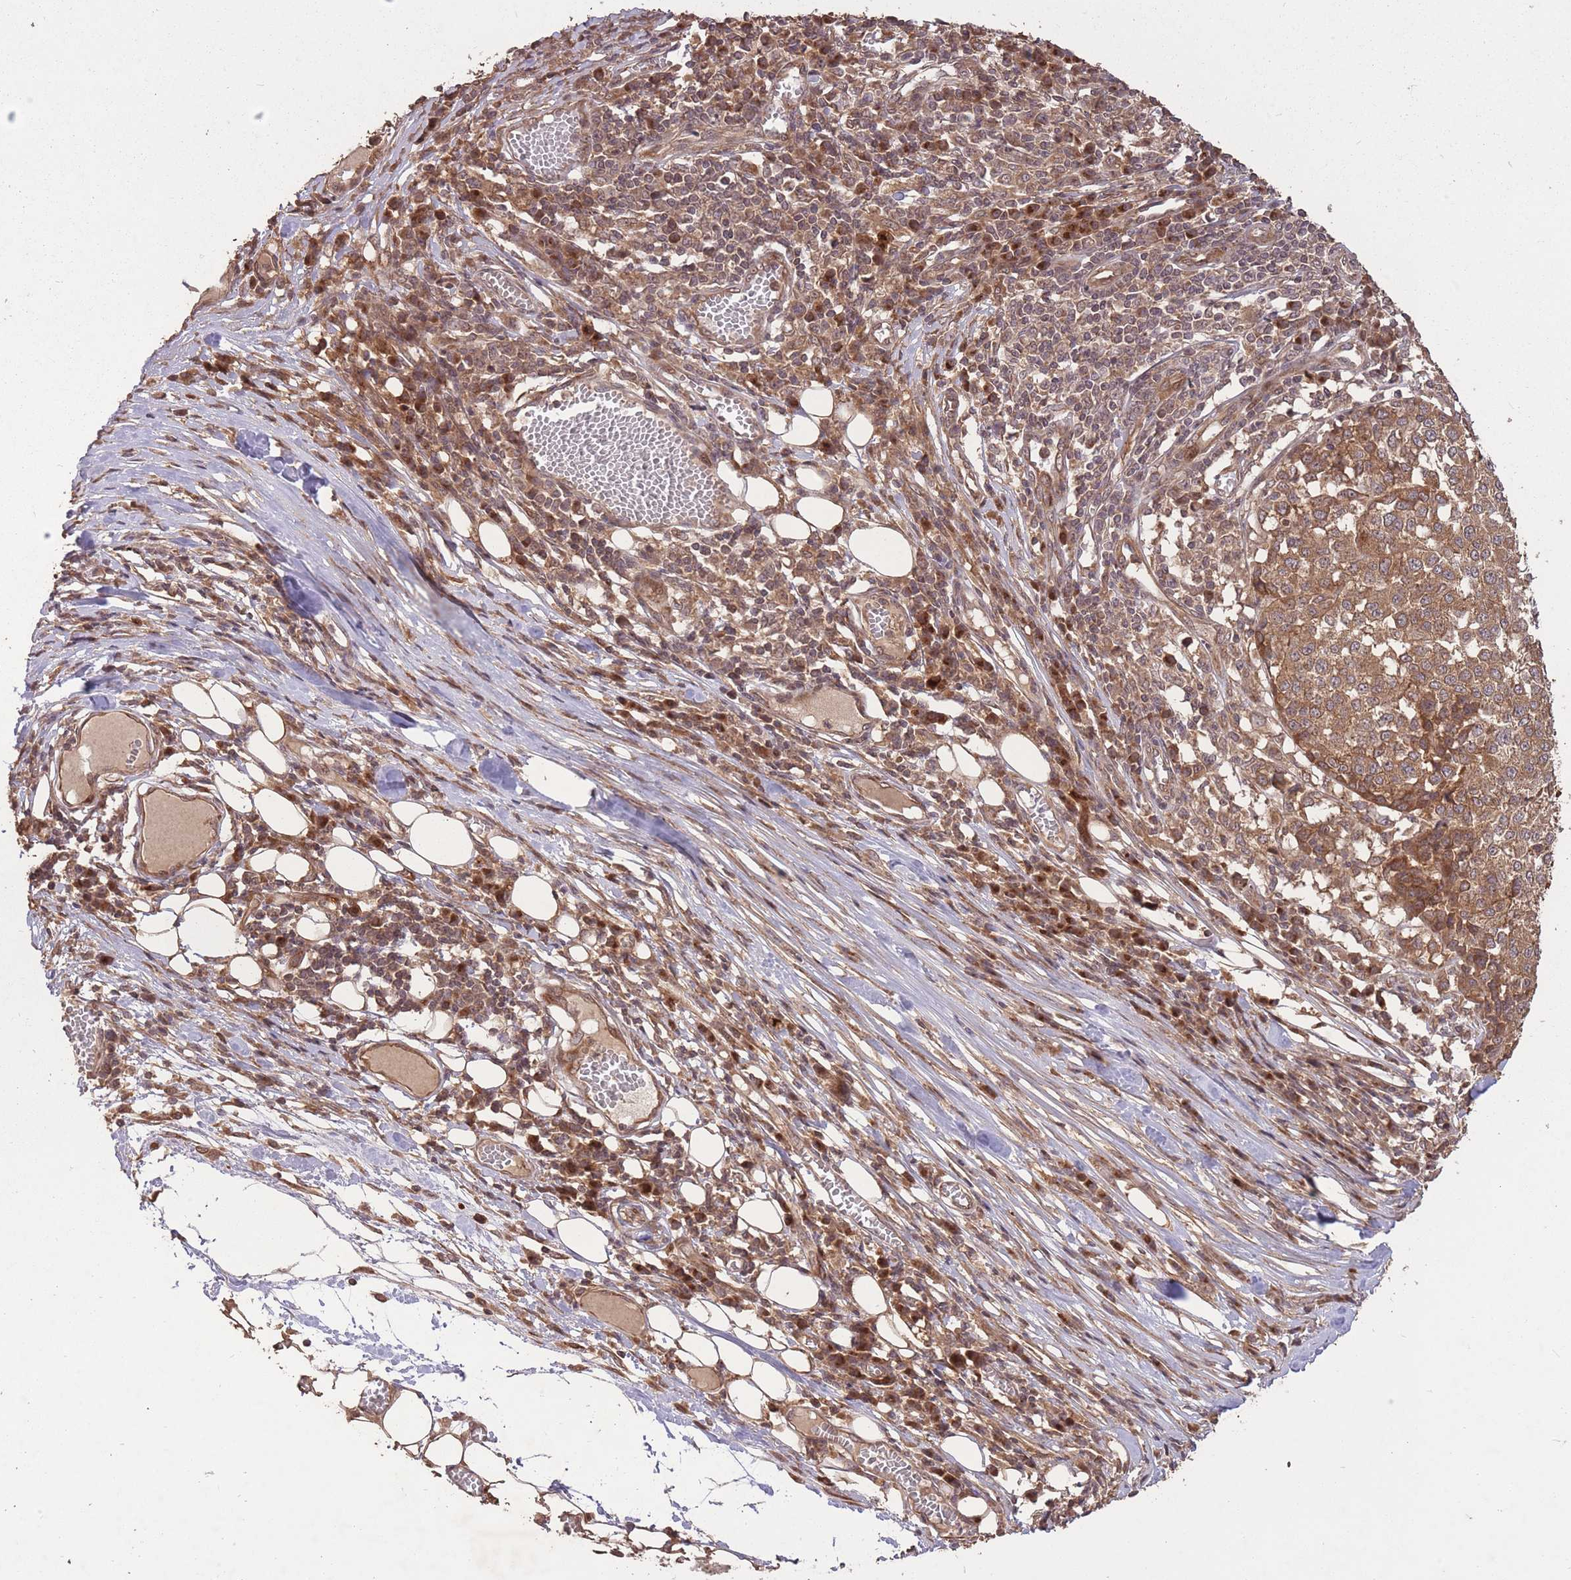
{"staining": {"intensity": "strong", "quantity": ">75%", "location": "cytoplasmic/membranous"}, "tissue": "melanoma", "cell_type": "Tumor cells", "image_type": "cancer", "snomed": [{"axis": "morphology", "description": "Malignant melanoma, Metastatic site"}, {"axis": "topography", "description": "Lymph node"}], "caption": "Malignant melanoma (metastatic site) tissue shows strong cytoplasmic/membranous staining in about >75% of tumor cells, visualized by immunohistochemistry. (IHC, brightfield microscopy, high magnification).", "gene": "ERBB3", "patient": {"sex": "male", "age": 44}}